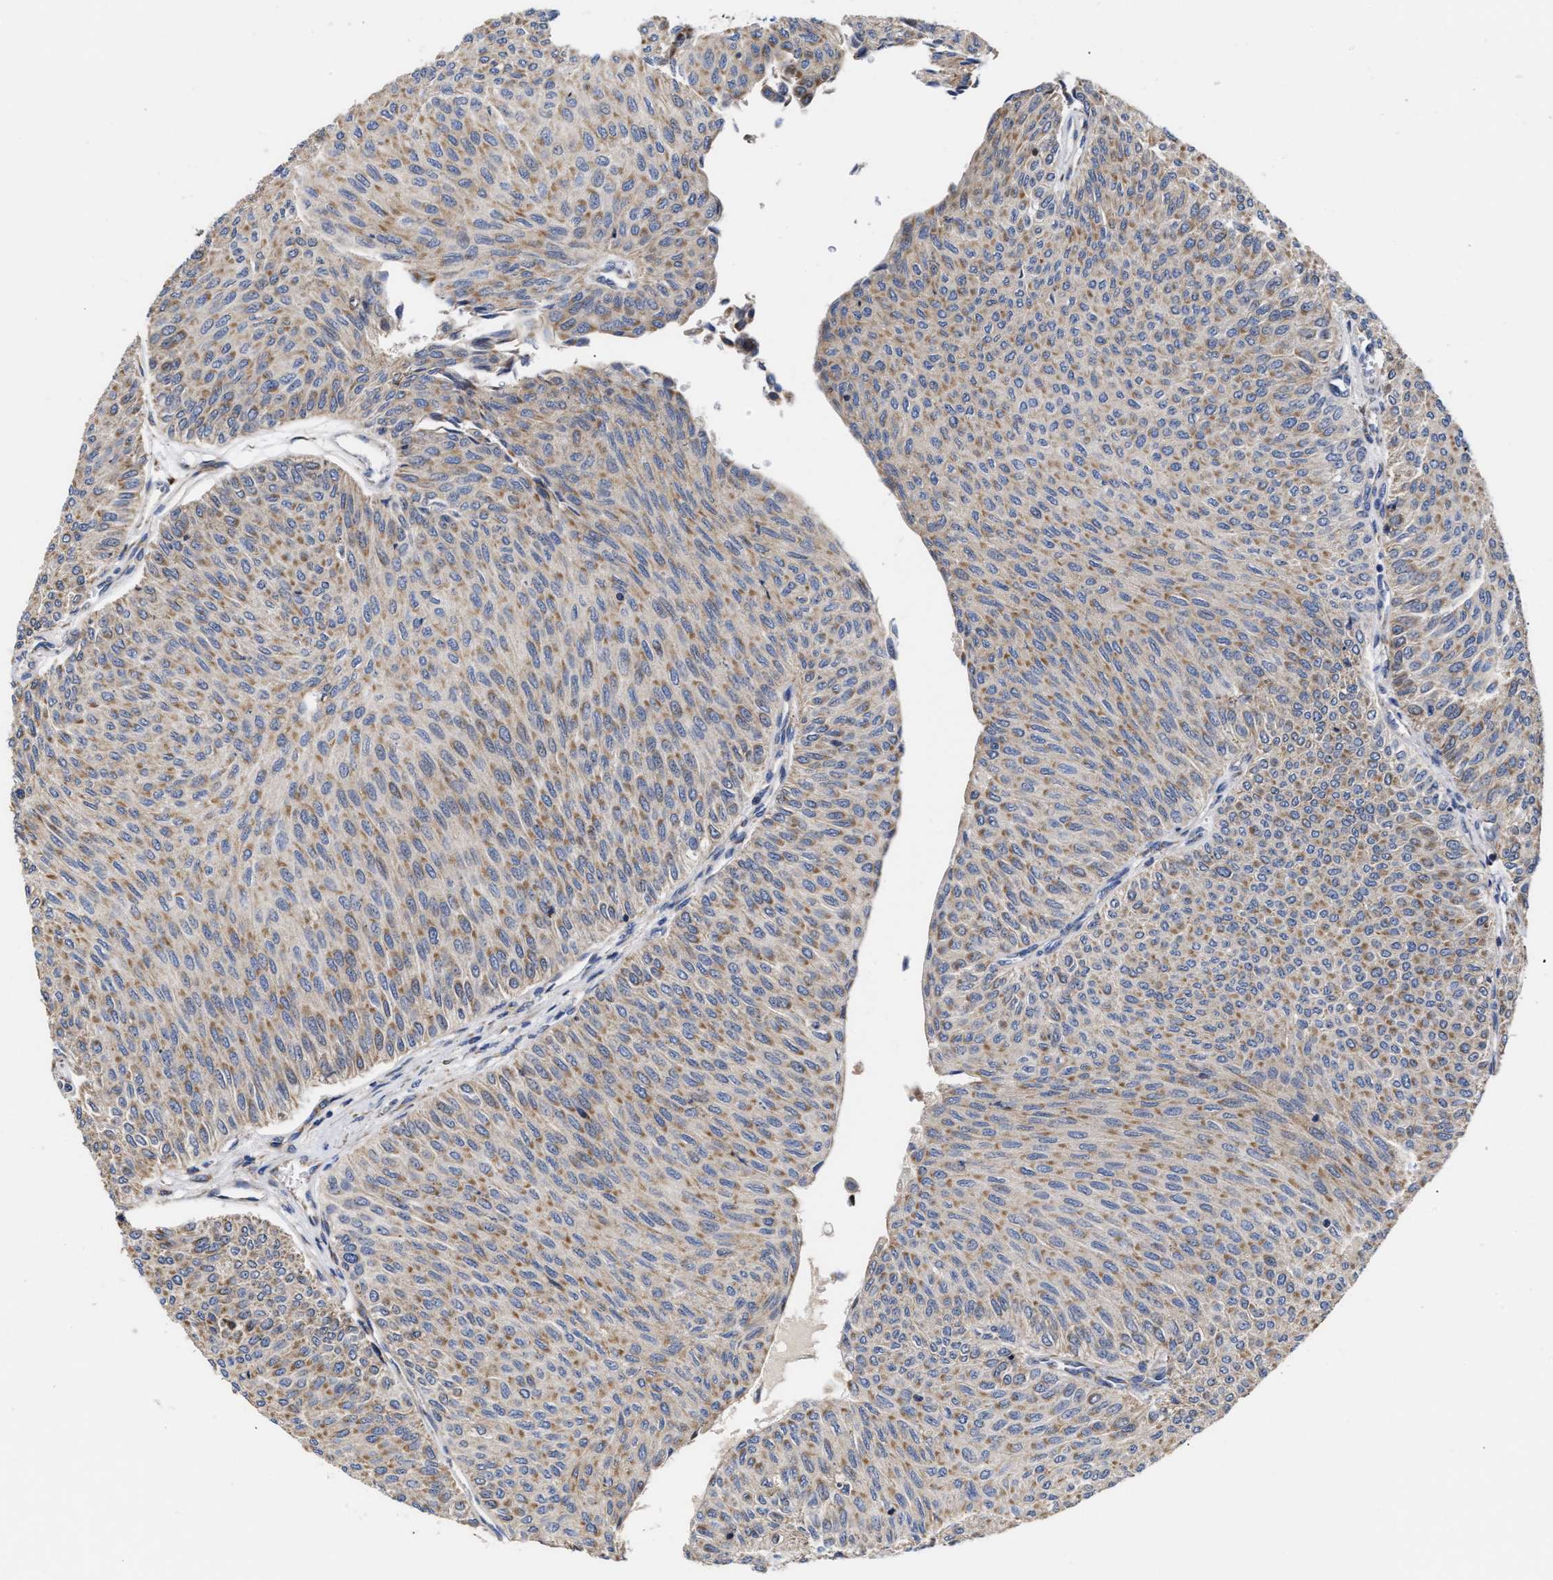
{"staining": {"intensity": "moderate", "quantity": ">75%", "location": "cytoplasmic/membranous"}, "tissue": "urothelial cancer", "cell_type": "Tumor cells", "image_type": "cancer", "snomed": [{"axis": "morphology", "description": "Urothelial carcinoma, Low grade"}, {"axis": "topography", "description": "Urinary bladder"}], "caption": "Tumor cells exhibit medium levels of moderate cytoplasmic/membranous positivity in approximately >75% of cells in human urothelial carcinoma (low-grade). The staining is performed using DAB (3,3'-diaminobenzidine) brown chromogen to label protein expression. The nuclei are counter-stained blue using hematoxylin.", "gene": "MALSU1", "patient": {"sex": "male", "age": 78}}